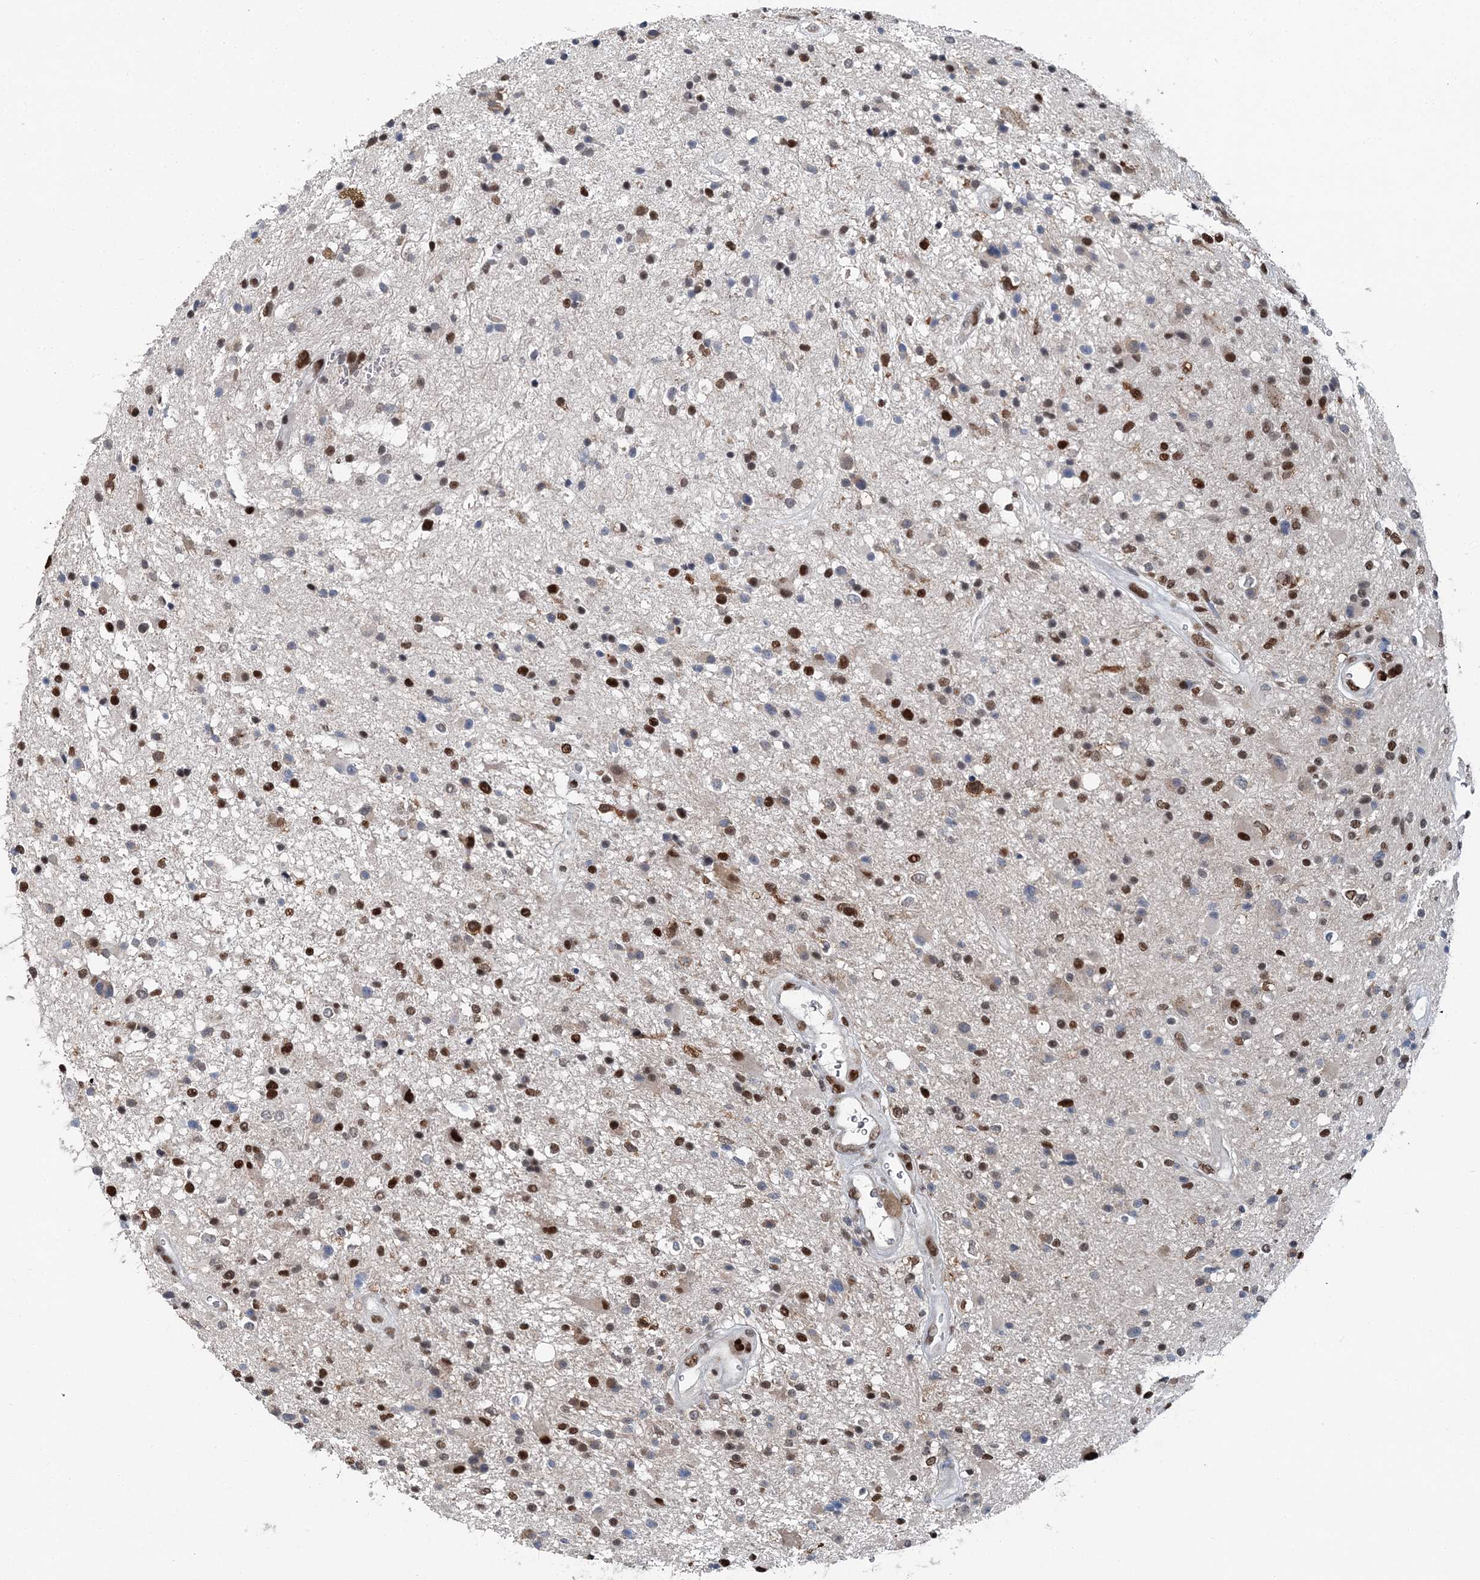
{"staining": {"intensity": "strong", "quantity": ">75%", "location": "nuclear"}, "tissue": "glioma", "cell_type": "Tumor cells", "image_type": "cancer", "snomed": [{"axis": "morphology", "description": "Glioma, malignant, High grade"}, {"axis": "topography", "description": "Brain"}], "caption": "Strong nuclear staining for a protein is appreciated in about >75% of tumor cells of high-grade glioma (malignant) using immunohistochemistry (IHC).", "gene": "HAT1", "patient": {"sex": "male", "age": 33}}